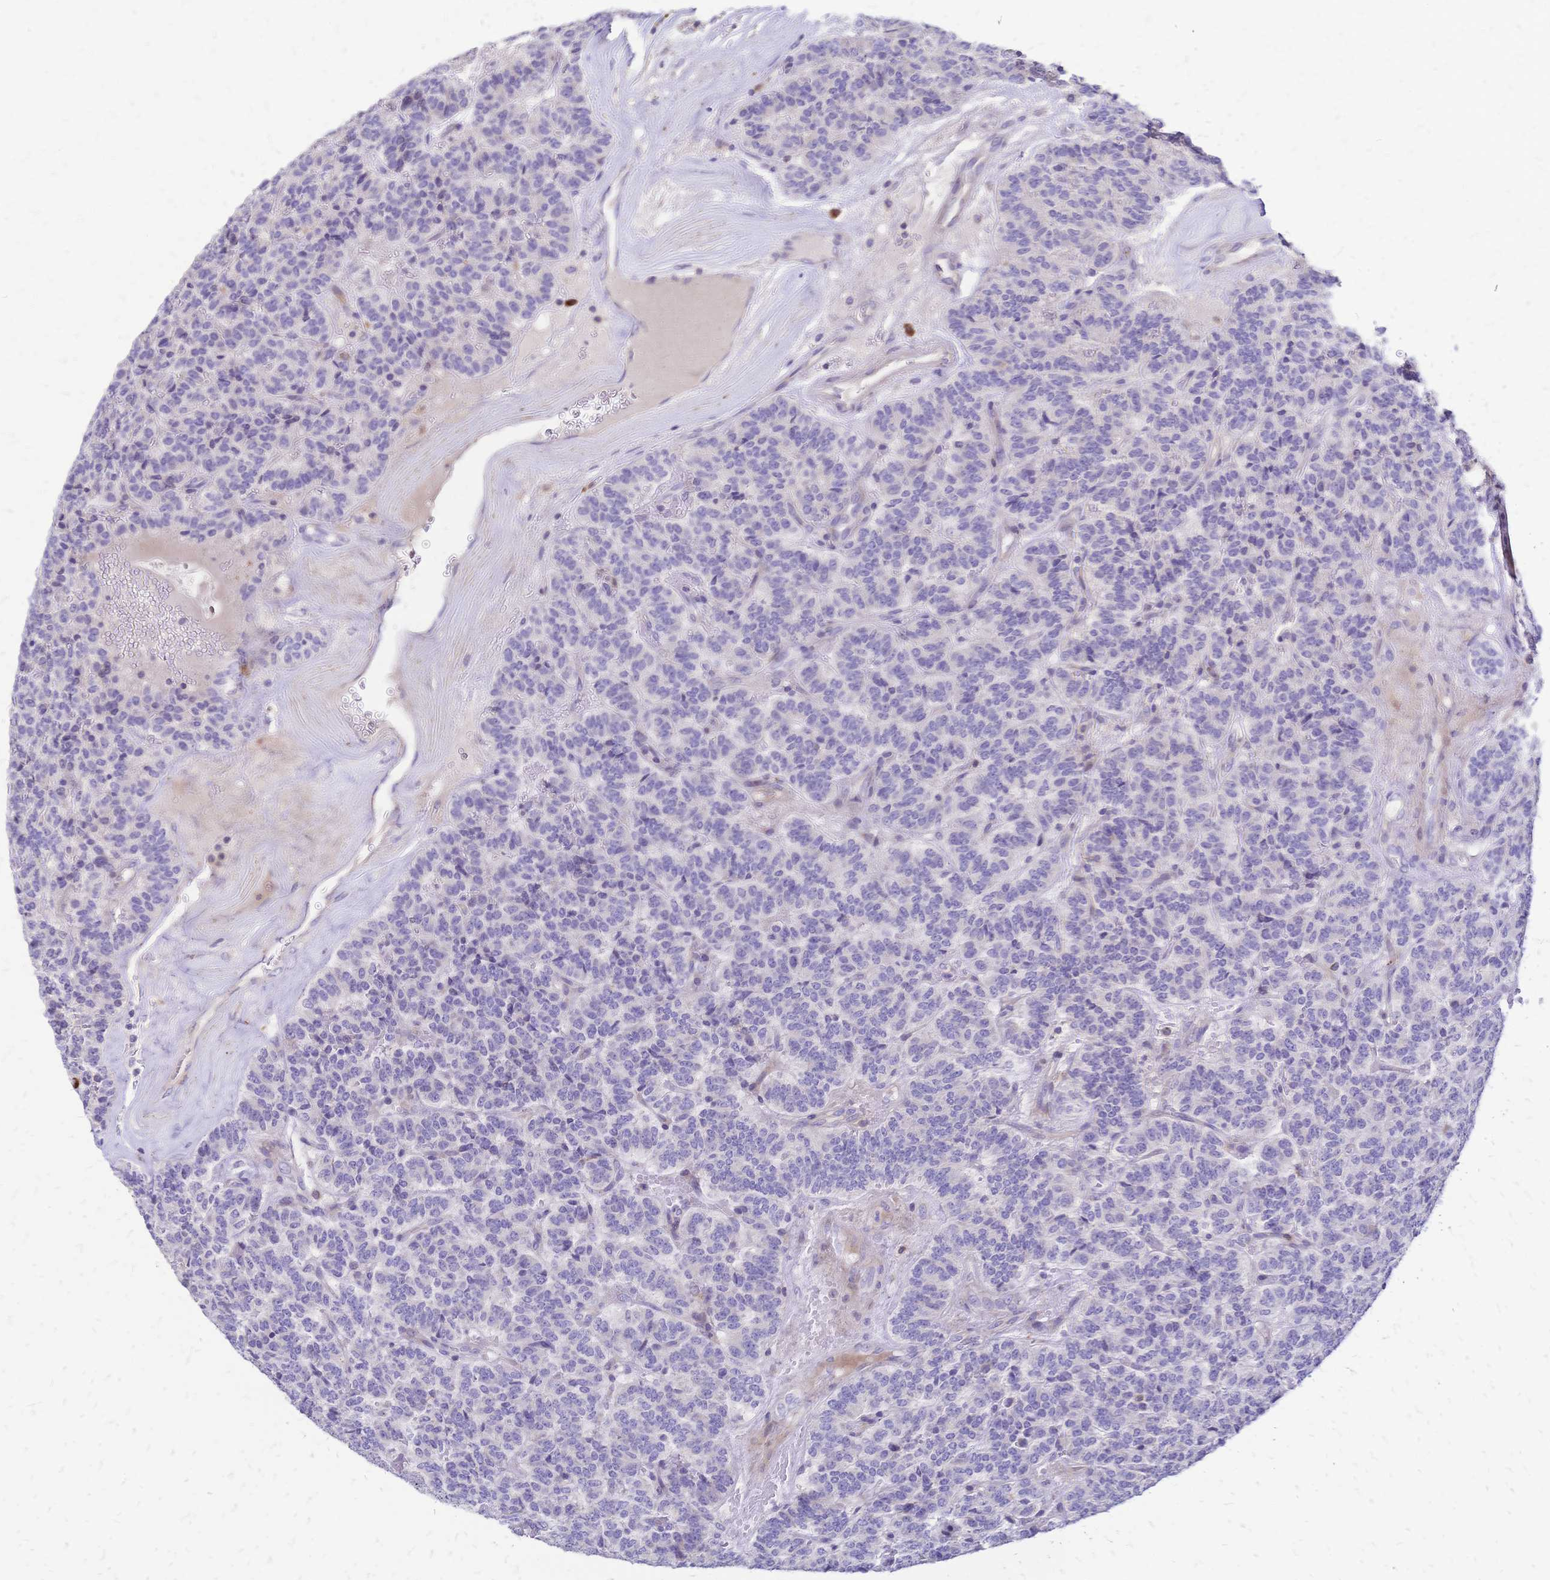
{"staining": {"intensity": "negative", "quantity": "none", "location": "none"}, "tissue": "carcinoid", "cell_type": "Tumor cells", "image_type": "cancer", "snomed": [{"axis": "morphology", "description": "Carcinoid, malignant, NOS"}, {"axis": "topography", "description": "Pancreas"}], "caption": "The IHC micrograph has no significant expression in tumor cells of malignant carcinoid tissue.", "gene": "IL2RA", "patient": {"sex": "male", "age": 36}}